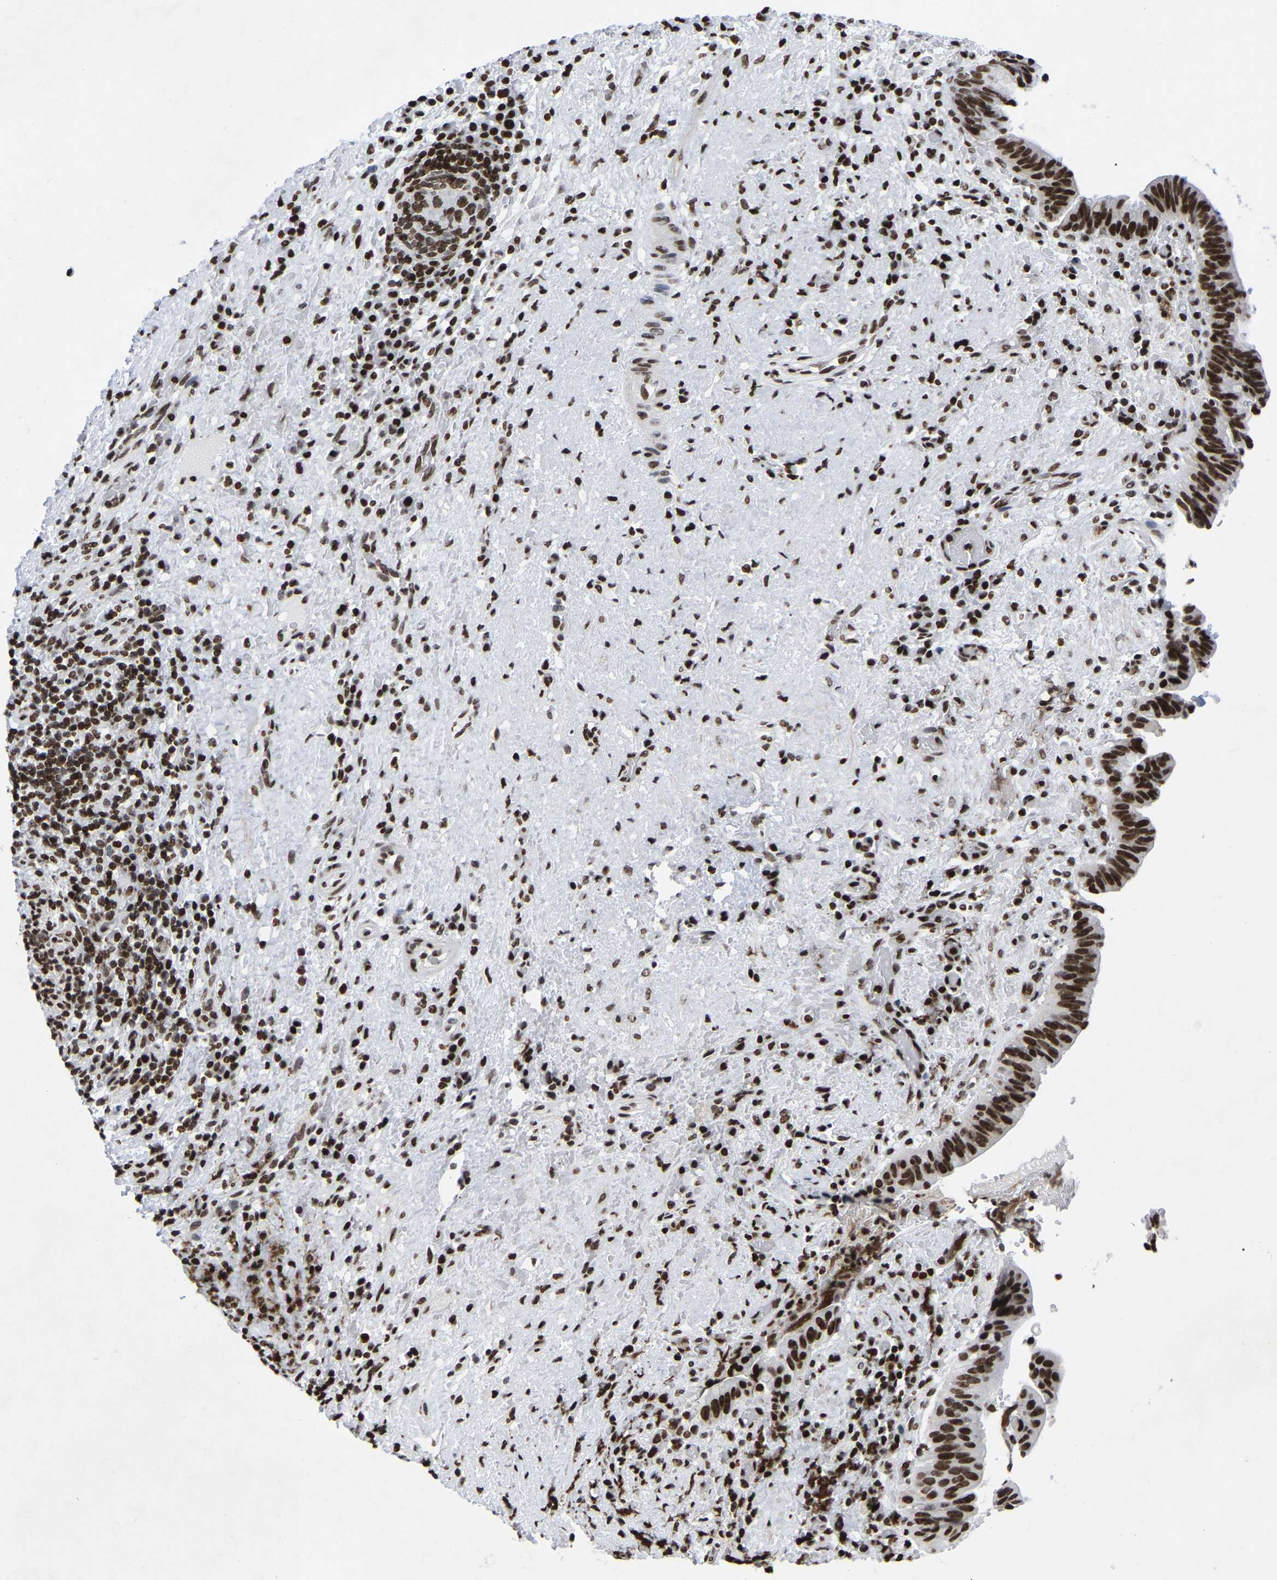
{"staining": {"intensity": "strong", "quantity": ">75%", "location": "nuclear"}, "tissue": "liver cancer", "cell_type": "Tumor cells", "image_type": "cancer", "snomed": [{"axis": "morphology", "description": "Cholangiocarcinoma"}, {"axis": "topography", "description": "Liver"}], "caption": "Liver cancer was stained to show a protein in brown. There is high levels of strong nuclear positivity in about >75% of tumor cells. (DAB IHC, brown staining for protein, blue staining for nuclei).", "gene": "PRCC", "patient": {"sex": "female", "age": 38}}